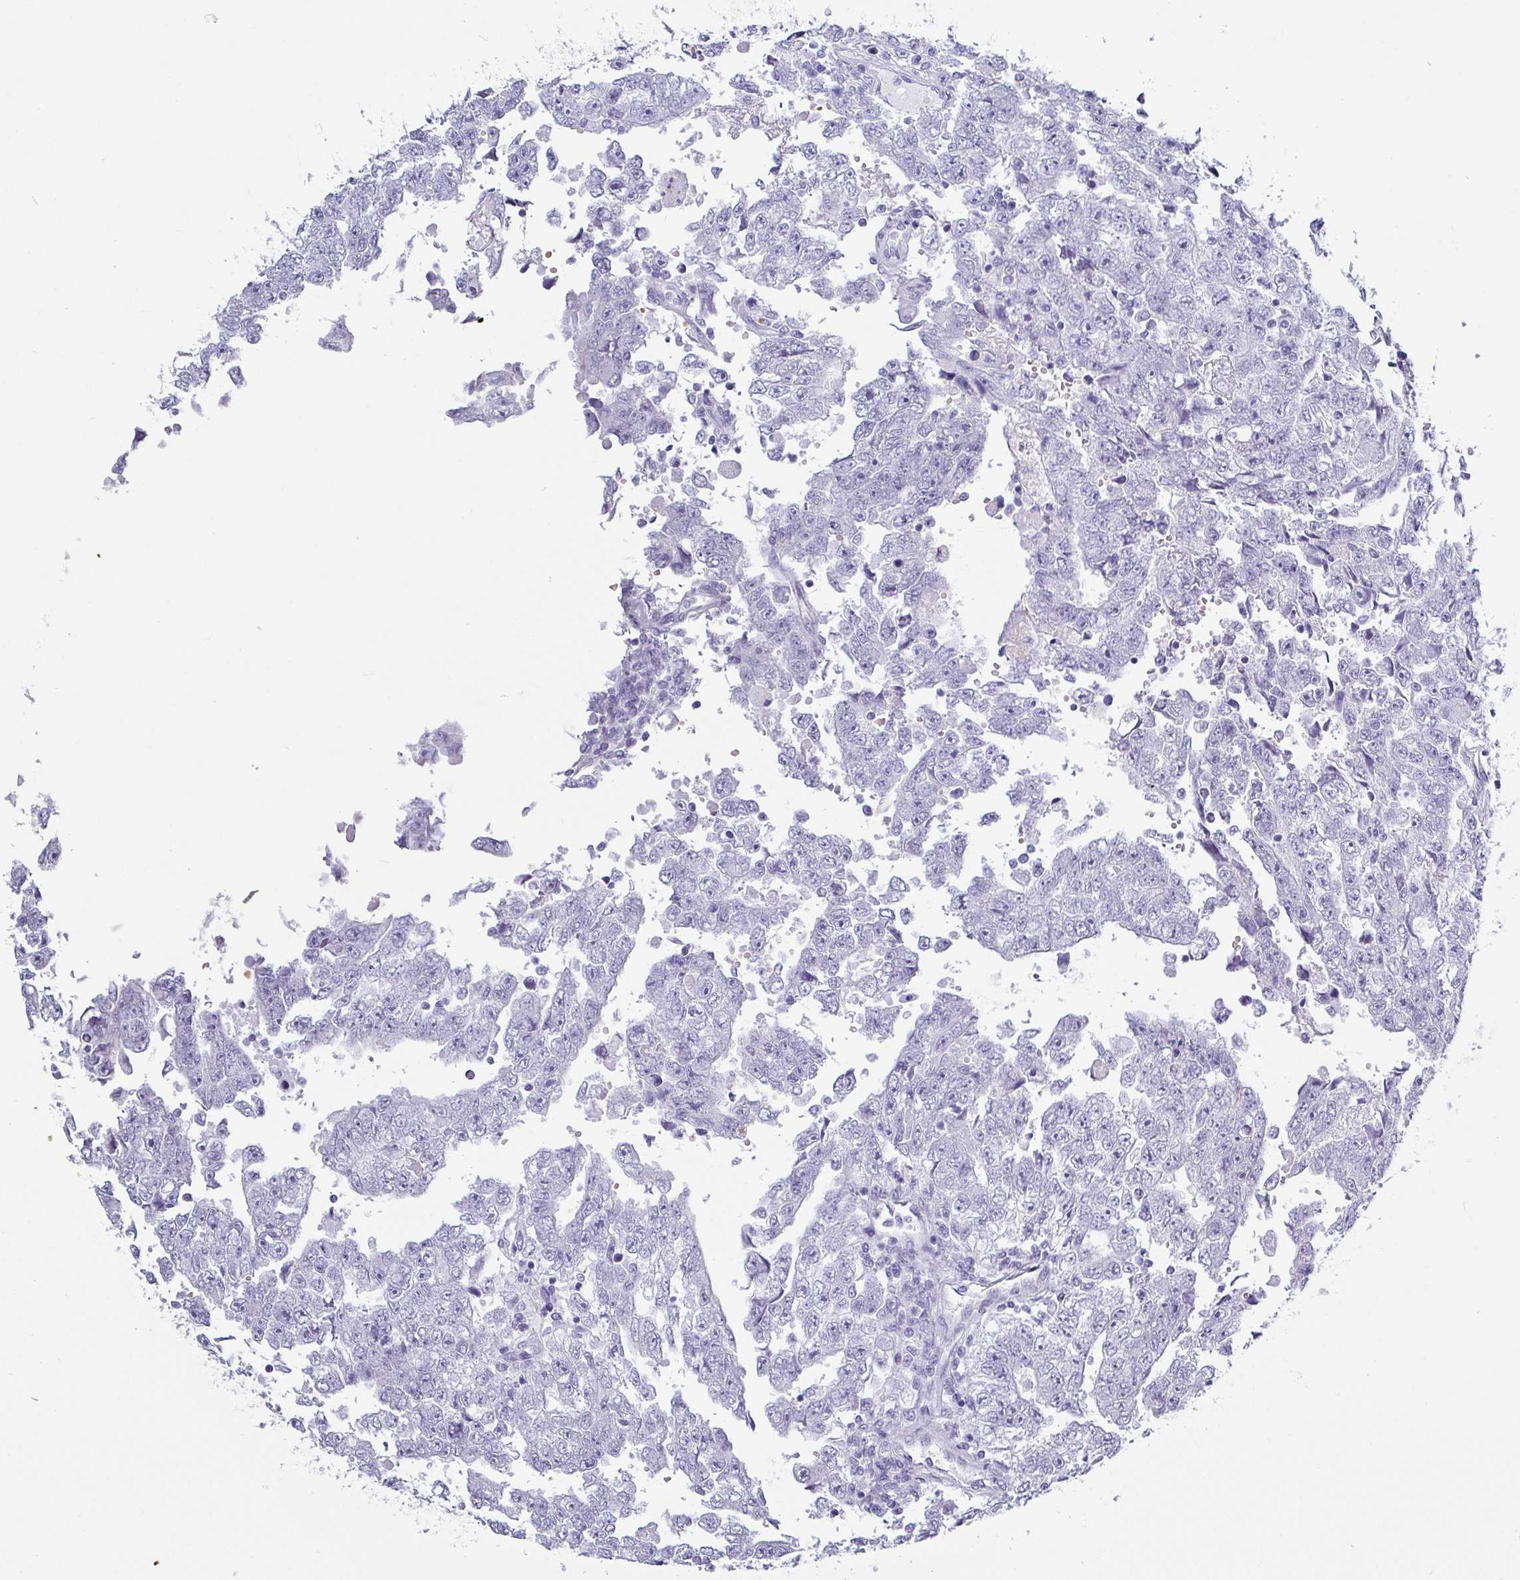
{"staining": {"intensity": "negative", "quantity": "none", "location": "none"}, "tissue": "testis cancer", "cell_type": "Tumor cells", "image_type": "cancer", "snomed": [{"axis": "morphology", "description": "Carcinoma, Embryonal, NOS"}, {"axis": "topography", "description": "Testis"}], "caption": "Immunohistochemistry photomicrograph of neoplastic tissue: testis cancer stained with DAB (3,3'-diaminobenzidine) reveals no significant protein expression in tumor cells.", "gene": "CRYBB2", "patient": {"sex": "male", "age": 25}}